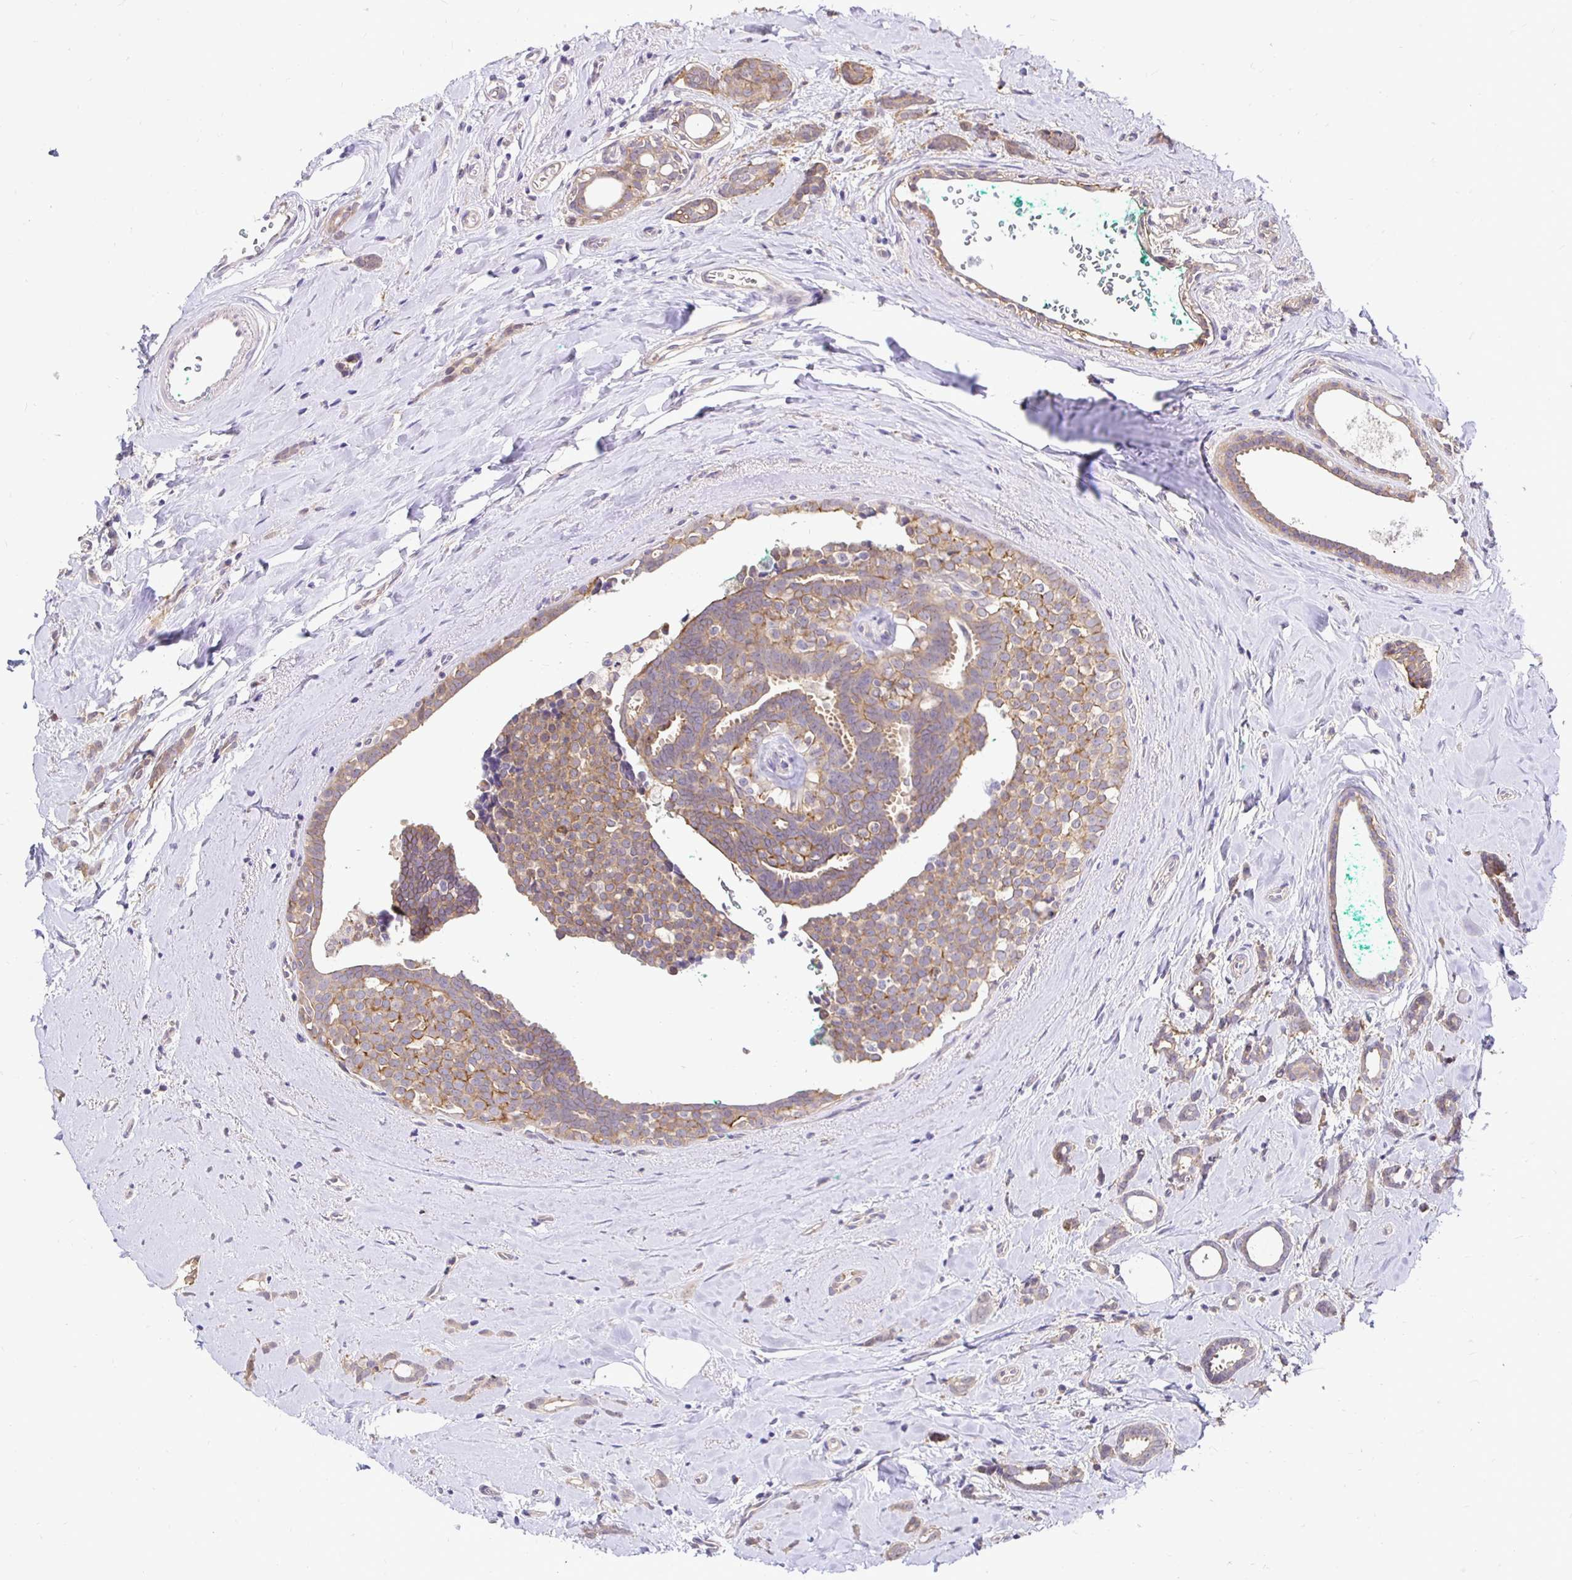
{"staining": {"intensity": "weak", "quantity": "25%-75%", "location": "cytoplasmic/membranous"}, "tissue": "breast cancer", "cell_type": "Tumor cells", "image_type": "cancer", "snomed": [{"axis": "morphology", "description": "Intraductal carcinoma, in situ"}, {"axis": "morphology", "description": "Duct carcinoma"}, {"axis": "morphology", "description": "Lobular carcinoma, in situ"}, {"axis": "topography", "description": "Breast"}], "caption": "Immunohistochemical staining of breast cancer (lobular carcinoma in situ) exhibits low levels of weak cytoplasmic/membranous staining in about 25%-75% of tumor cells. The staining was performed using DAB (3,3'-diaminobenzidine), with brown indicating positive protein expression. Nuclei are stained blue with hematoxylin.", "gene": "SLC9A1", "patient": {"sex": "female", "age": 44}}